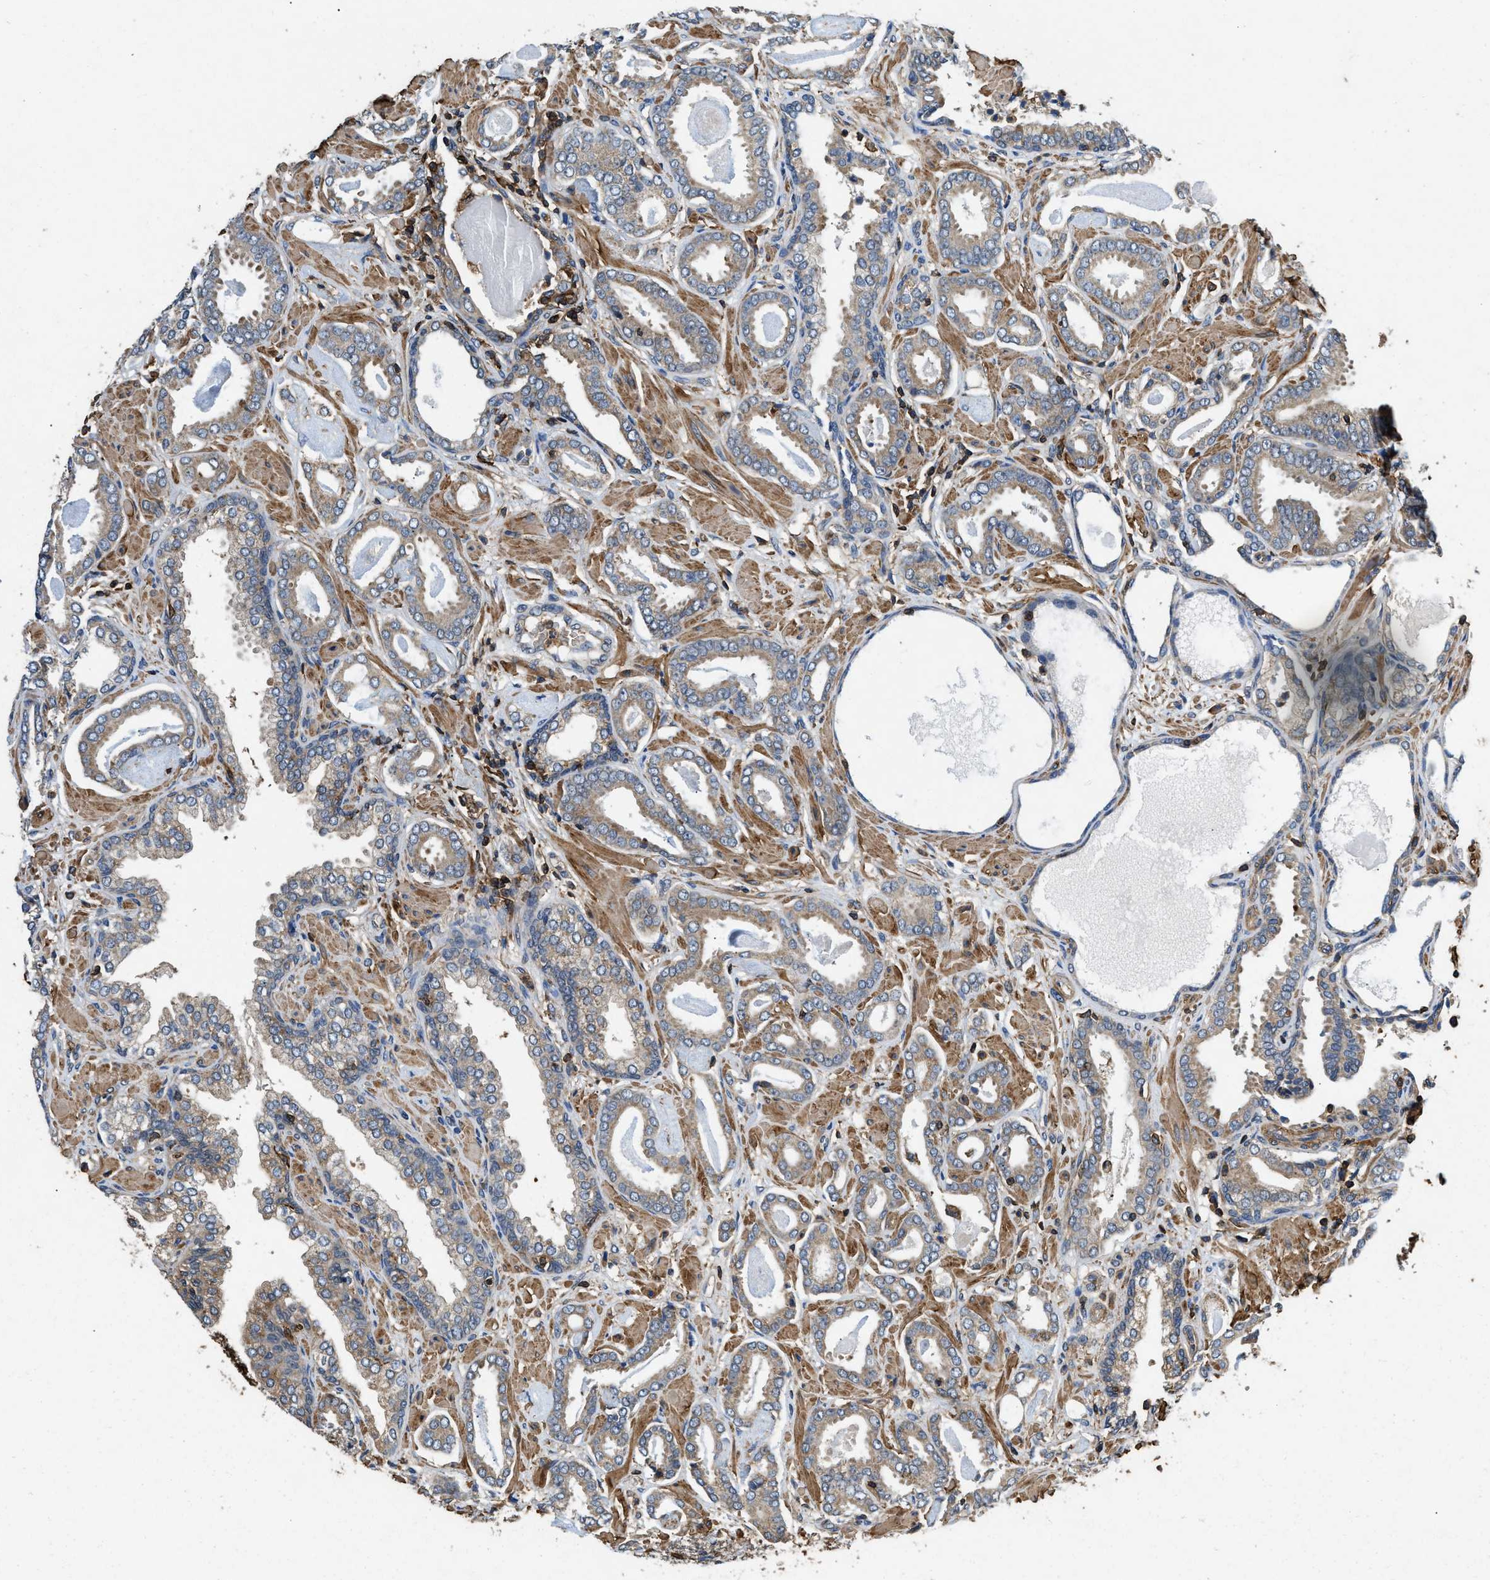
{"staining": {"intensity": "weak", "quantity": ">75%", "location": "cytoplasmic/membranous"}, "tissue": "prostate cancer", "cell_type": "Tumor cells", "image_type": "cancer", "snomed": [{"axis": "morphology", "description": "Adenocarcinoma, Low grade"}, {"axis": "topography", "description": "Prostate"}], "caption": "IHC (DAB (3,3'-diaminobenzidine)) staining of human adenocarcinoma (low-grade) (prostate) reveals weak cytoplasmic/membranous protein expression in about >75% of tumor cells.", "gene": "LINGO2", "patient": {"sex": "male", "age": 53}}